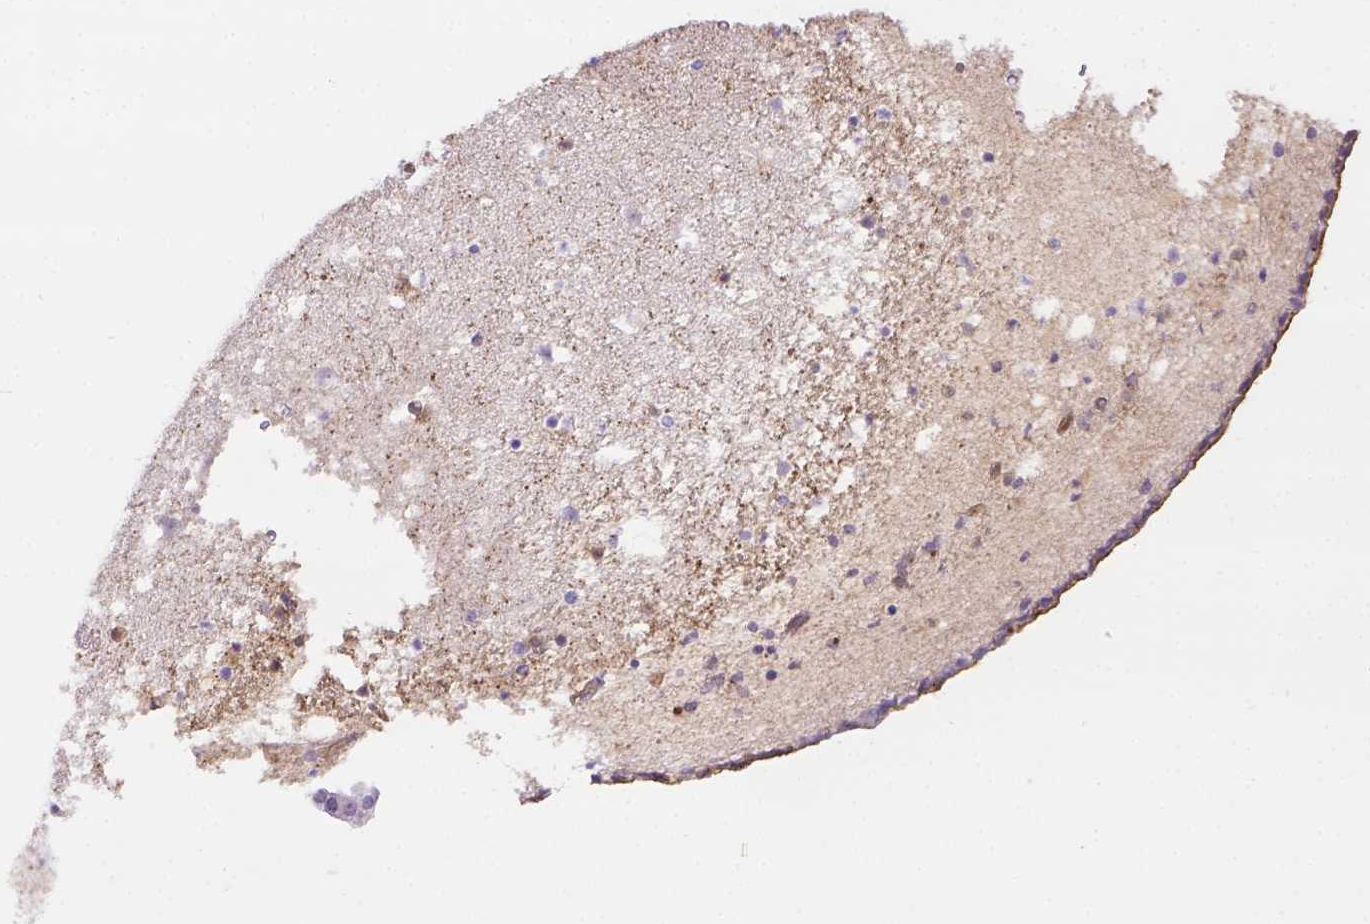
{"staining": {"intensity": "negative", "quantity": "none", "location": "none"}, "tissue": "caudate", "cell_type": "Glial cells", "image_type": "normal", "snomed": [{"axis": "morphology", "description": "Normal tissue, NOS"}, {"axis": "topography", "description": "Lateral ventricle wall"}], "caption": "Immunohistochemistry (IHC) histopathology image of benign human caudate stained for a protein (brown), which exhibits no positivity in glial cells. The staining was performed using DAB (3,3'-diaminobenzidine) to visualize the protein expression in brown, while the nuclei were stained in blue with hematoxylin (Magnification: 20x).", "gene": "CLIC4", "patient": {"sex": "female", "age": 42}}